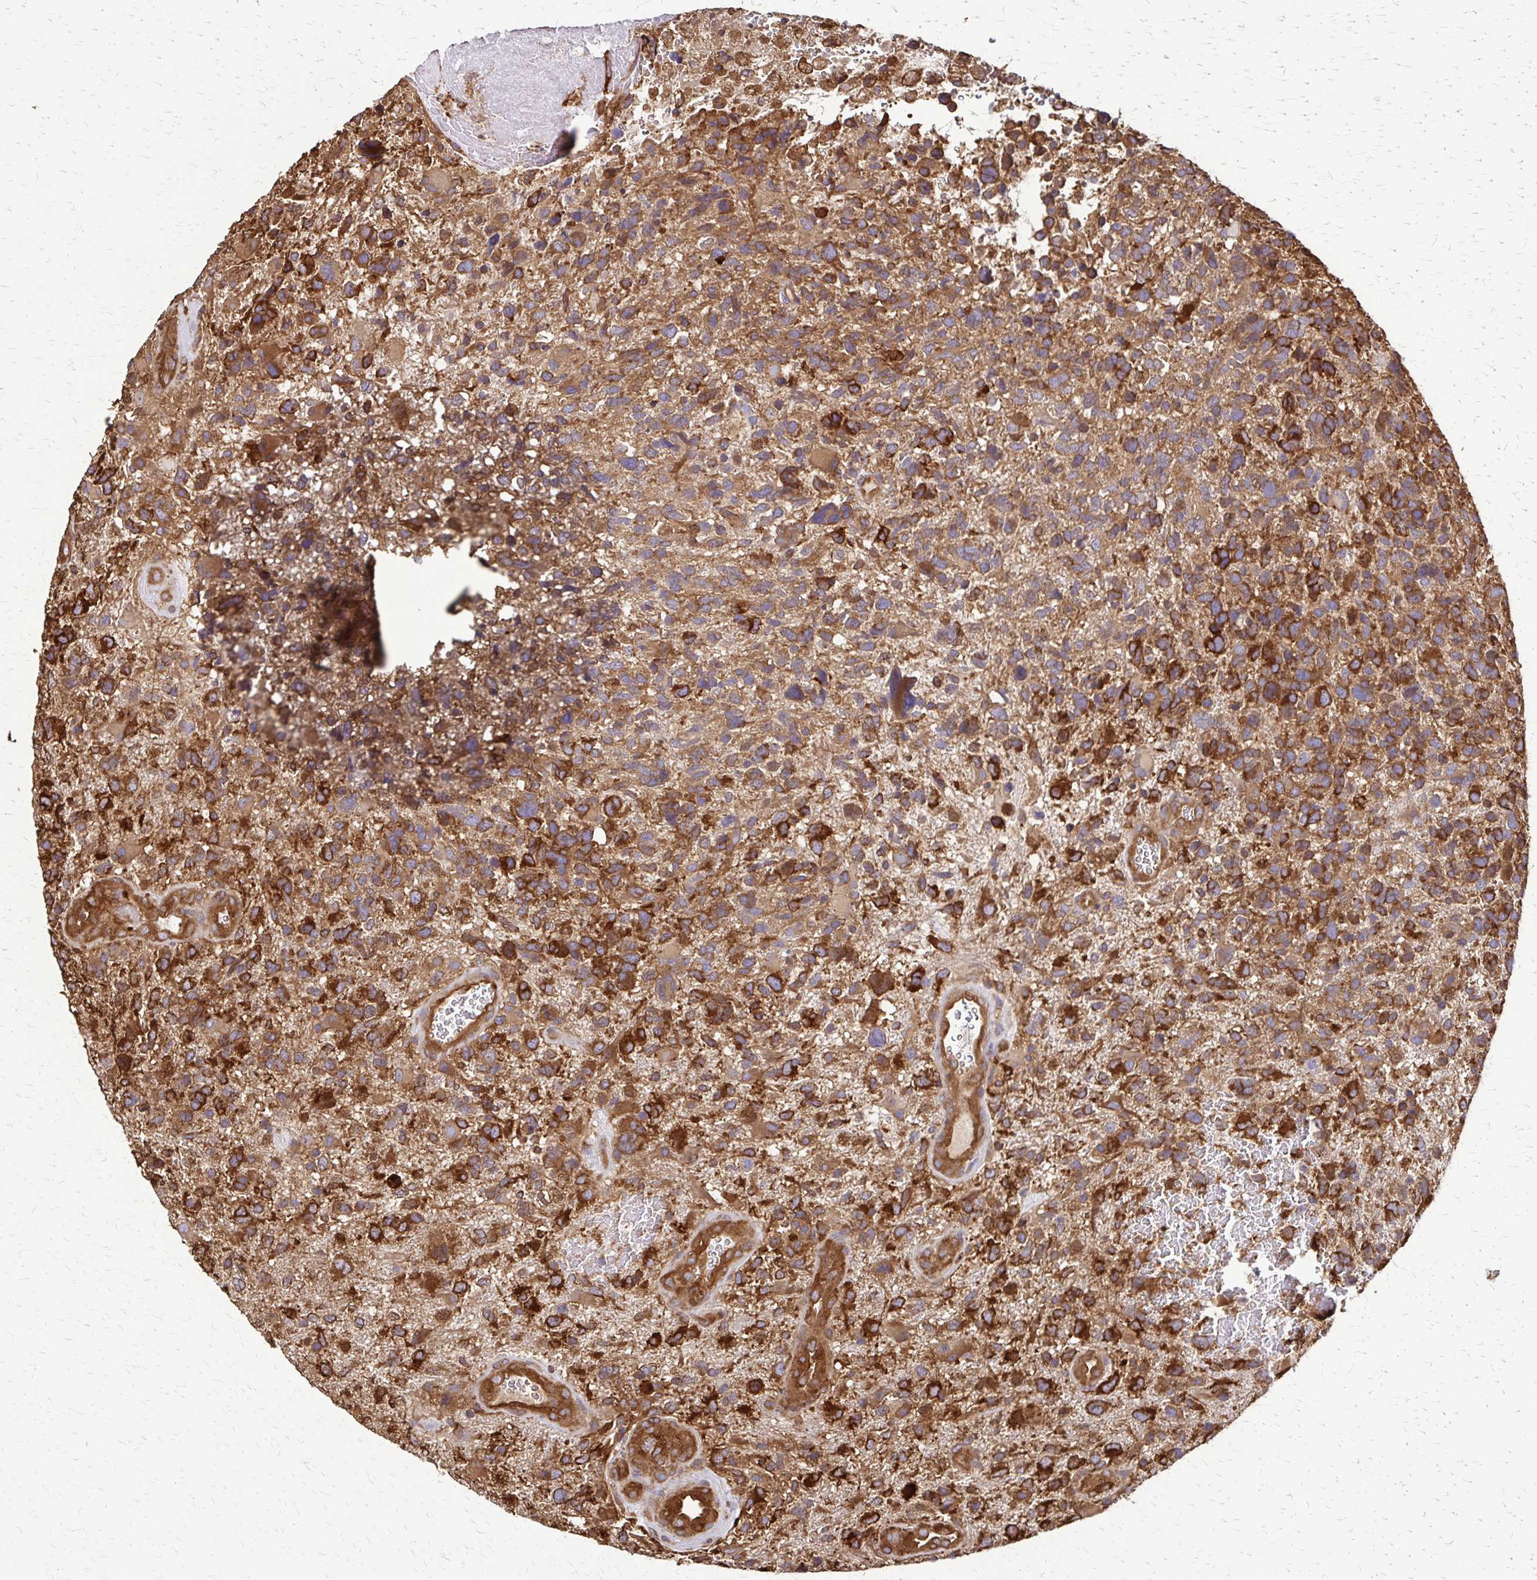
{"staining": {"intensity": "strong", "quantity": ">75%", "location": "cytoplasmic/membranous"}, "tissue": "glioma", "cell_type": "Tumor cells", "image_type": "cancer", "snomed": [{"axis": "morphology", "description": "Glioma, malignant, High grade"}, {"axis": "topography", "description": "Brain"}], "caption": "Human glioma stained with a brown dye reveals strong cytoplasmic/membranous positive positivity in approximately >75% of tumor cells.", "gene": "EEF2", "patient": {"sex": "female", "age": 71}}